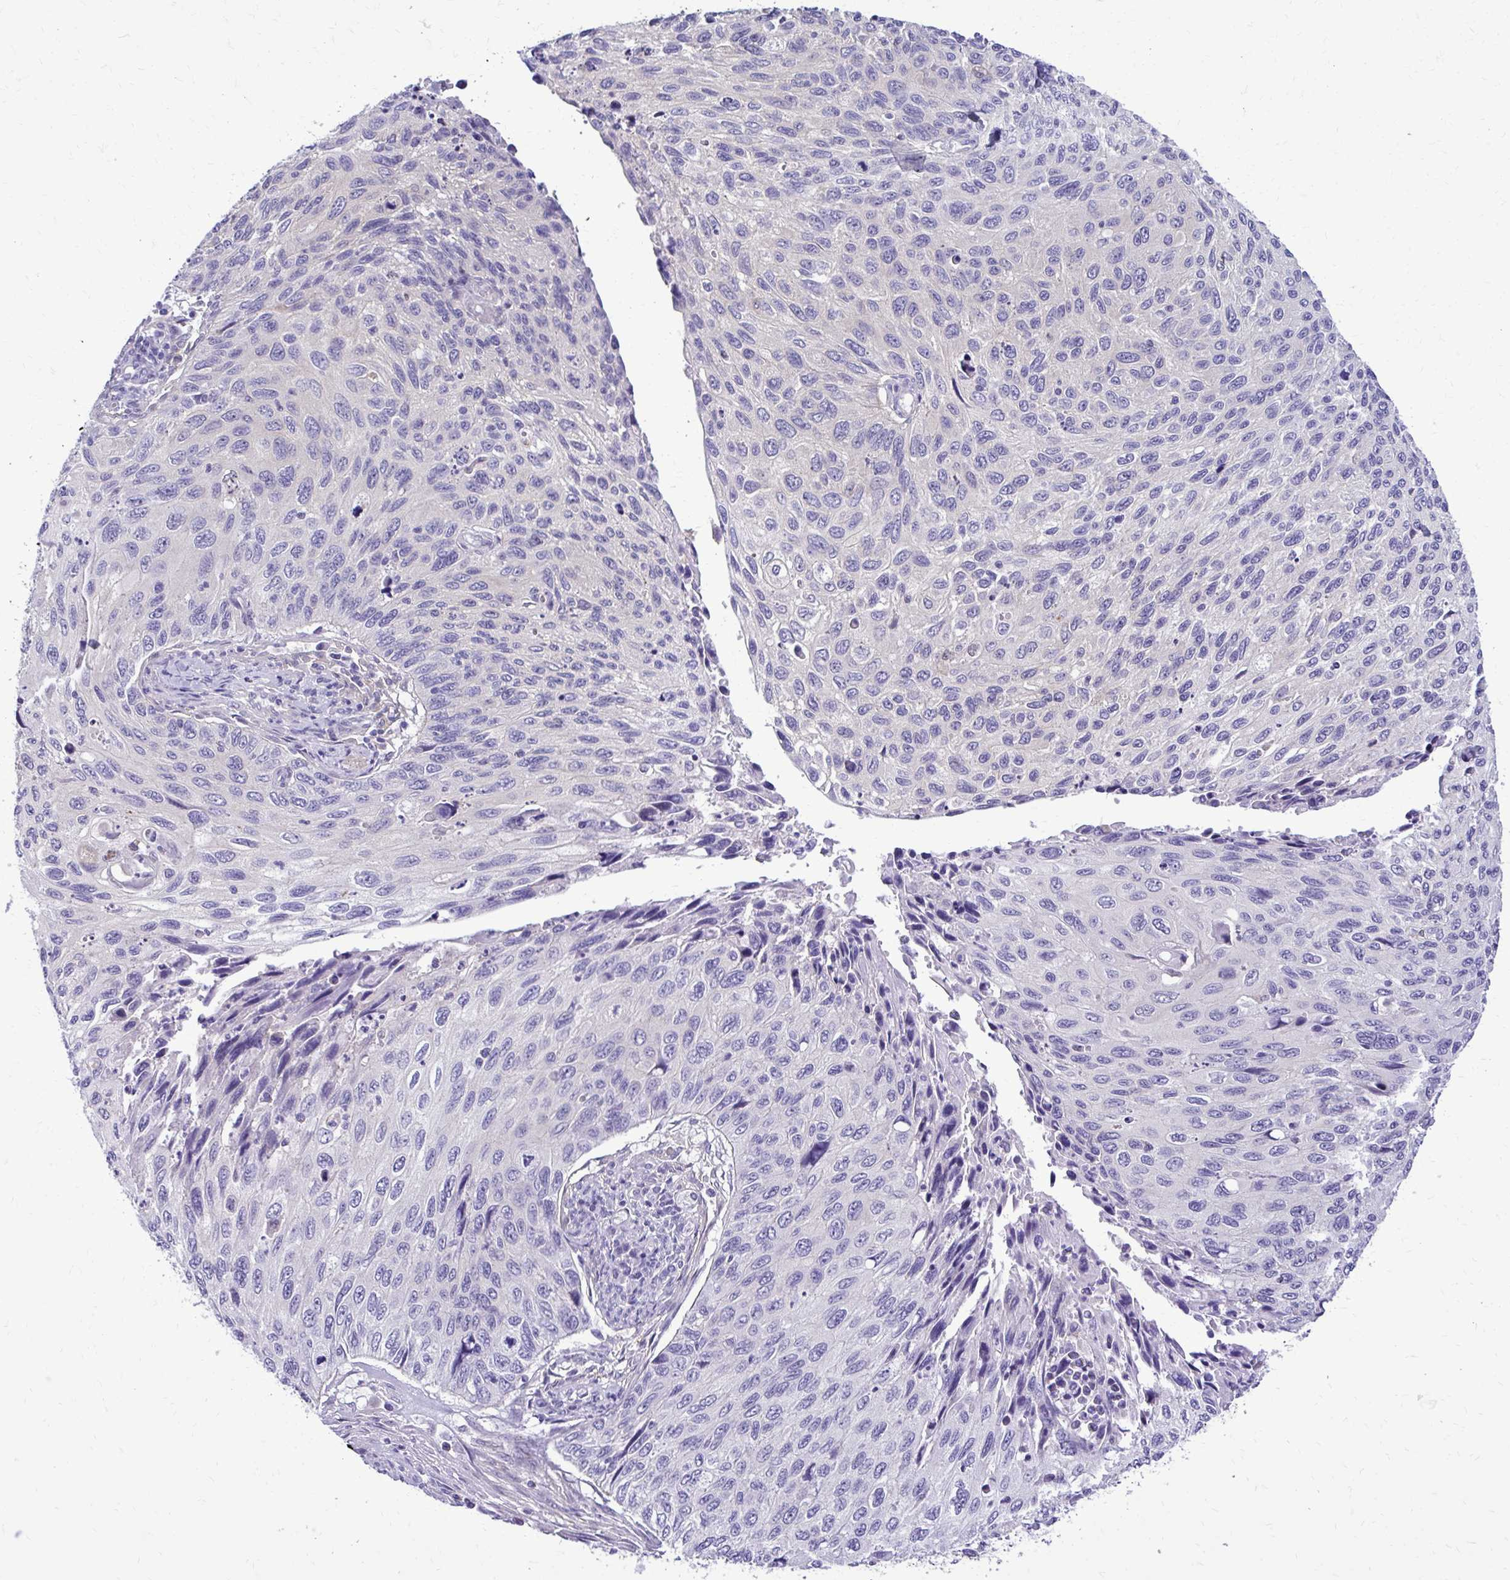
{"staining": {"intensity": "negative", "quantity": "none", "location": "none"}, "tissue": "cervical cancer", "cell_type": "Tumor cells", "image_type": "cancer", "snomed": [{"axis": "morphology", "description": "Squamous cell carcinoma, NOS"}, {"axis": "topography", "description": "Cervix"}], "caption": "Protein analysis of cervical cancer displays no significant expression in tumor cells.", "gene": "RASL11B", "patient": {"sex": "female", "age": 70}}